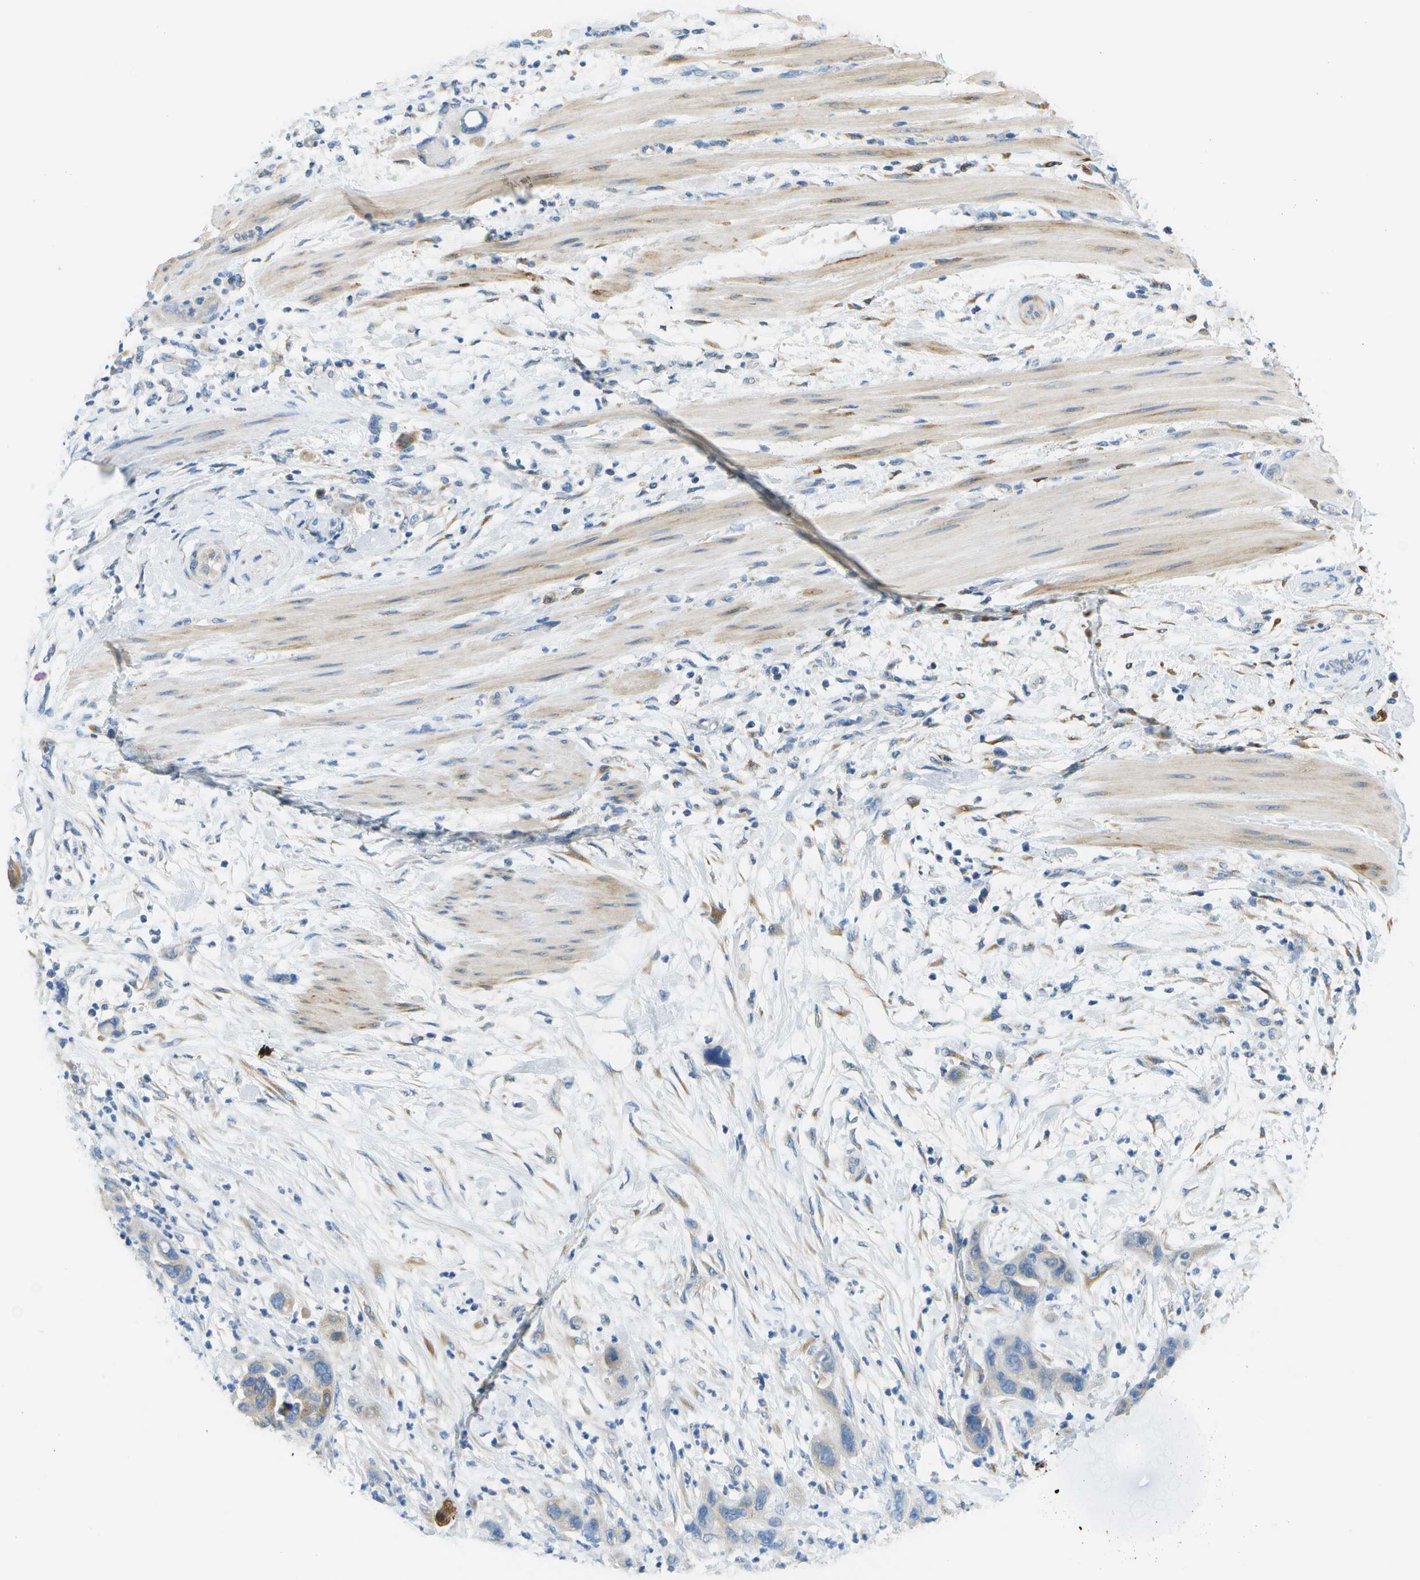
{"staining": {"intensity": "weak", "quantity": "<25%", "location": "cytoplasmic/membranous"}, "tissue": "pancreatic cancer", "cell_type": "Tumor cells", "image_type": "cancer", "snomed": [{"axis": "morphology", "description": "Adenocarcinoma, NOS"}, {"axis": "topography", "description": "Pancreas"}], "caption": "Immunohistochemical staining of human pancreatic cancer demonstrates no significant expression in tumor cells.", "gene": "PTGIS", "patient": {"sex": "female", "age": 71}}